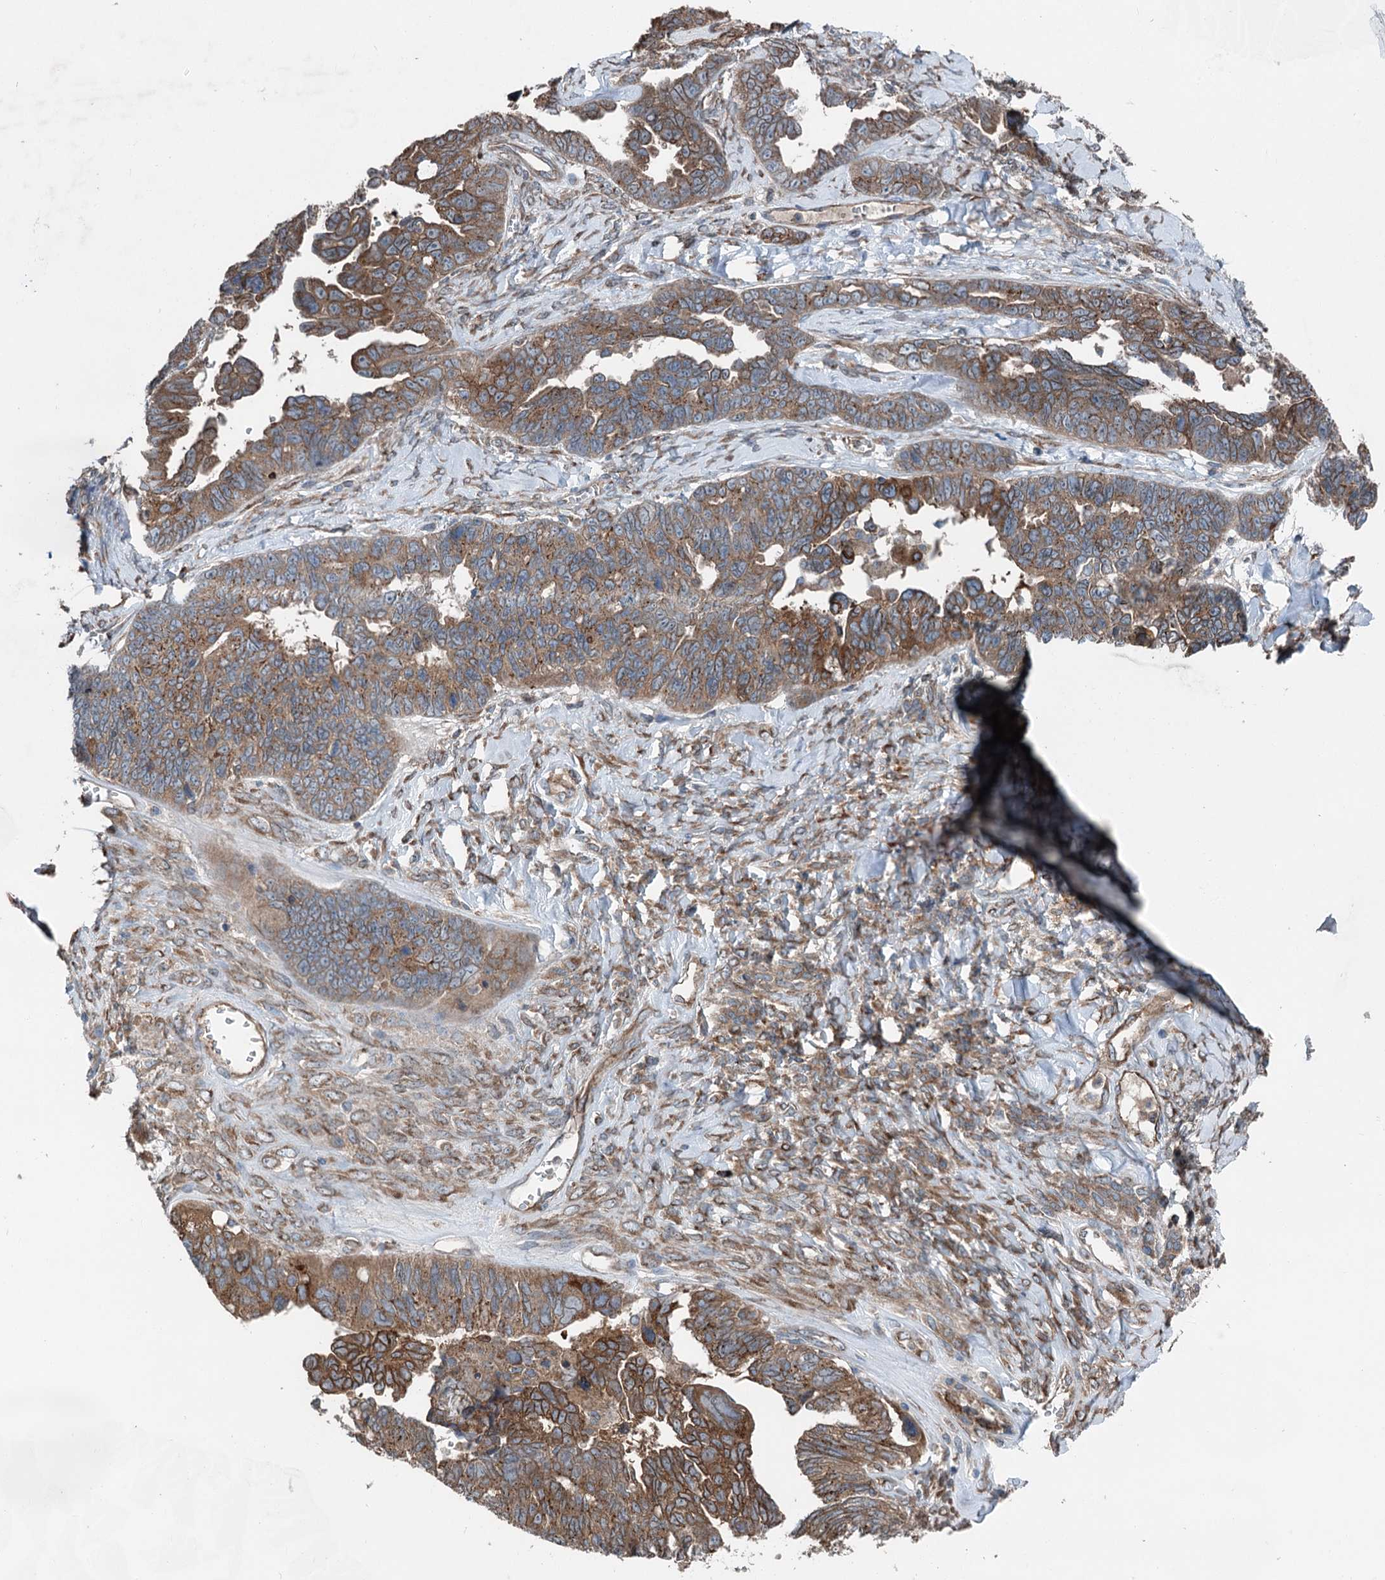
{"staining": {"intensity": "moderate", "quantity": ">75%", "location": "cytoplasmic/membranous"}, "tissue": "ovarian cancer", "cell_type": "Tumor cells", "image_type": "cancer", "snomed": [{"axis": "morphology", "description": "Cystadenocarcinoma, serous, NOS"}, {"axis": "topography", "description": "Ovary"}], "caption": "This image demonstrates immunohistochemistry staining of ovarian cancer, with medium moderate cytoplasmic/membranous staining in about >75% of tumor cells.", "gene": "CALCOCO1", "patient": {"sex": "female", "age": 79}}